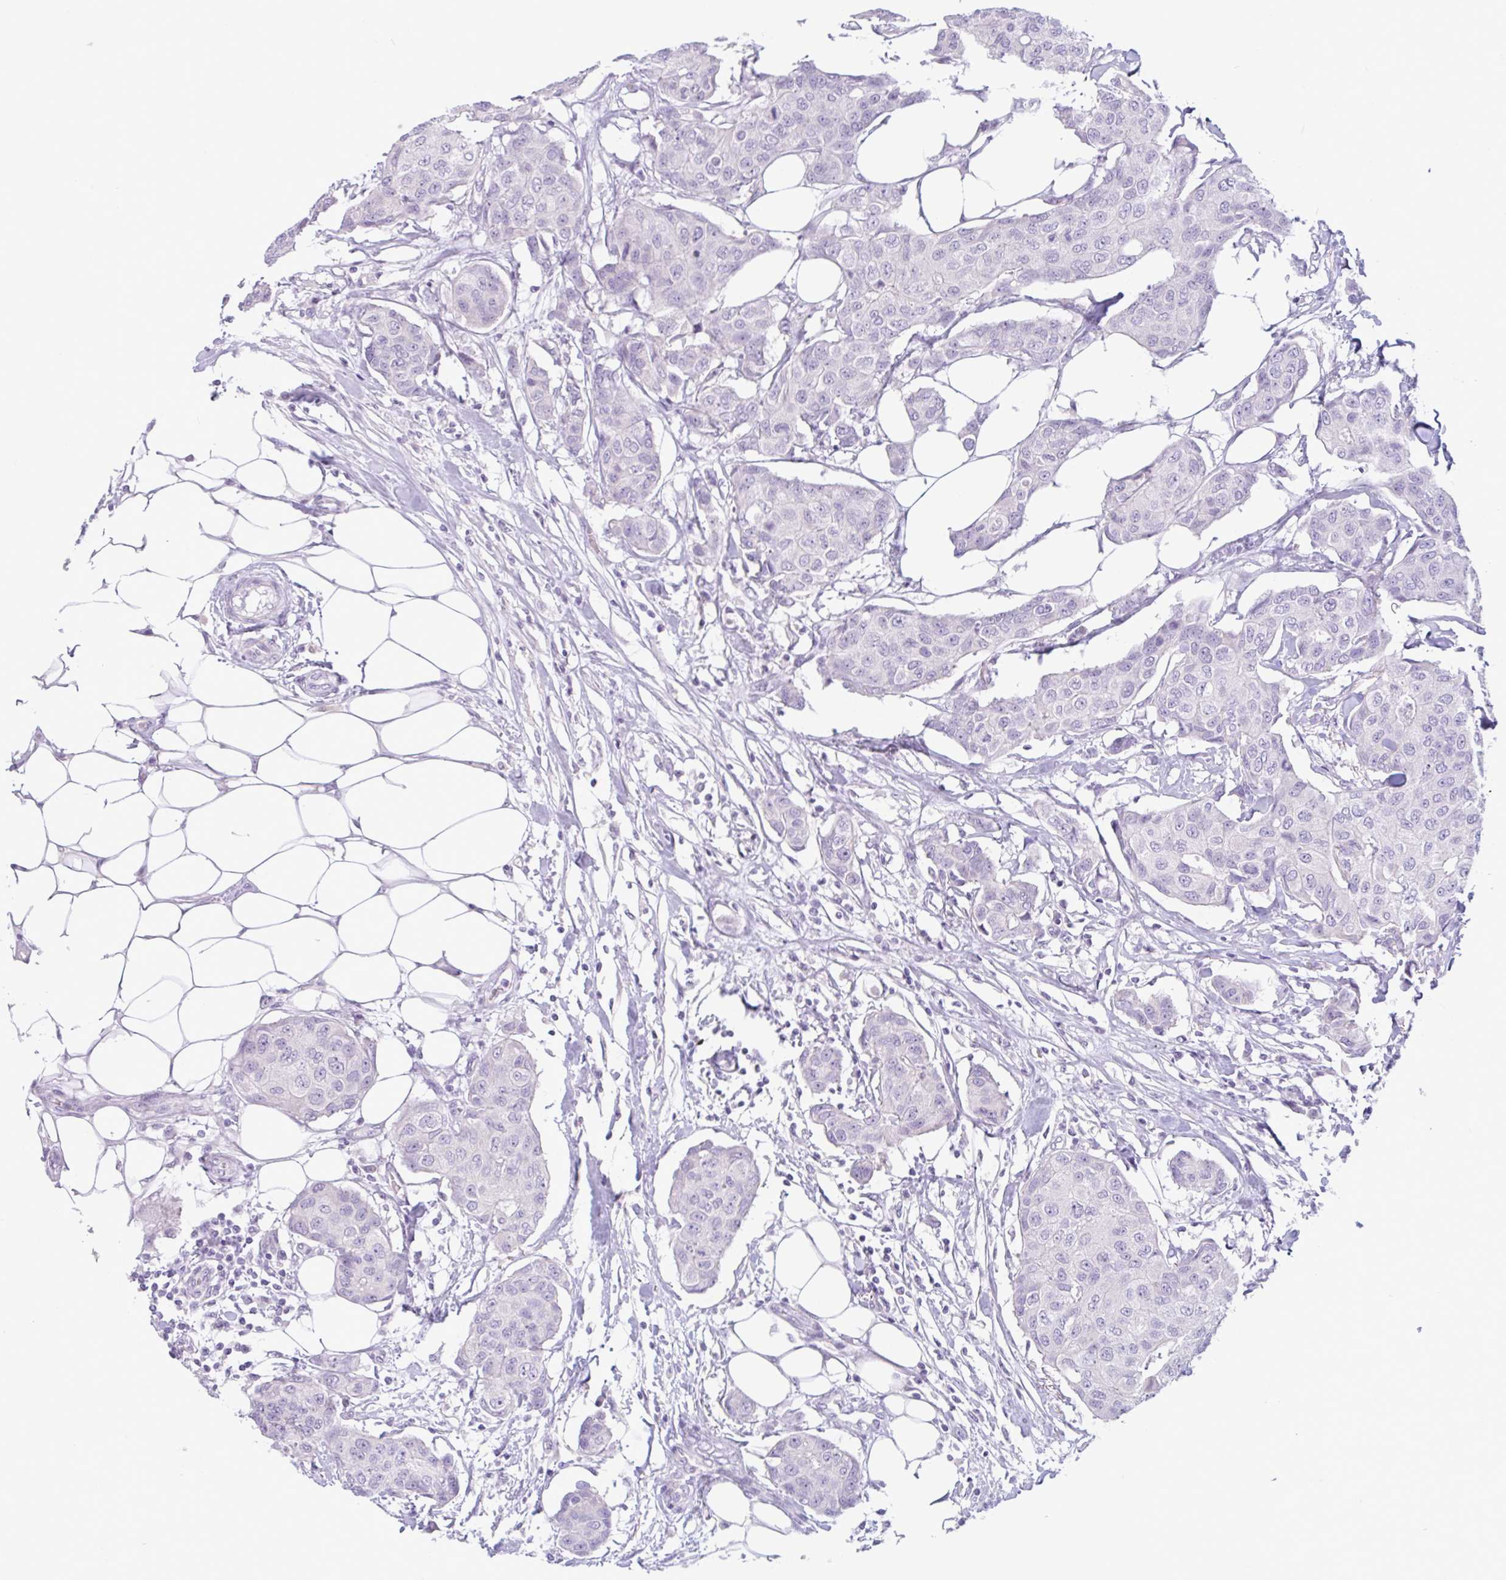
{"staining": {"intensity": "negative", "quantity": "none", "location": "none"}, "tissue": "breast cancer", "cell_type": "Tumor cells", "image_type": "cancer", "snomed": [{"axis": "morphology", "description": "Duct carcinoma"}, {"axis": "topography", "description": "Breast"}, {"axis": "topography", "description": "Lymph node"}], "caption": "Immunohistochemistry (IHC) histopathology image of human breast cancer (infiltrating ductal carcinoma) stained for a protein (brown), which demonstrates no staining in tumor cells.", "gene": "CTSE", "patient": {"sex": "female", "age": 80}}